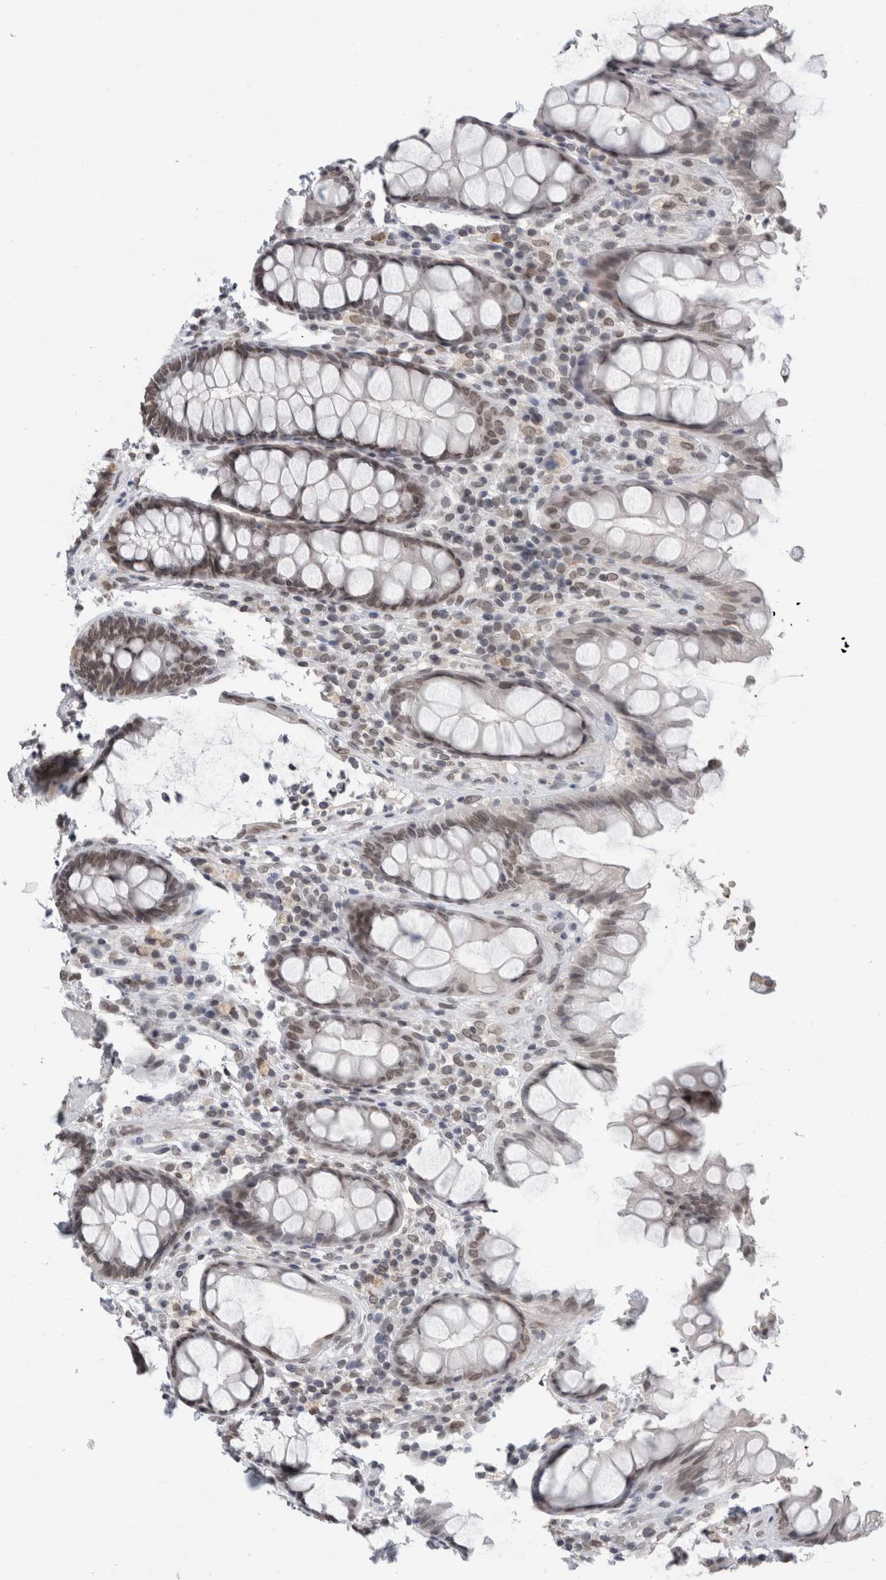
{"staining": {"intensity": "weak", "quantity": ">75%", "location": "nuclear"}, "tissue": "rectum", "cell_type": "Glandular cells", "image_type": "normal", "snomed": [{"axis": "morphology", "description": "Normal tissue, NOS"}, {"axis": "topography", "description": "Rectum"}], "caption": "A brown stain highlights weak nuclear staining of a protein in glandular cells of normal rectum. (DAB (3,3'-diaminobenzidine) IHC, brown staining for protein, blue staining for nuclei).", "gene": "ZNF770", "patient": {"sex": "male", "age": 64}}